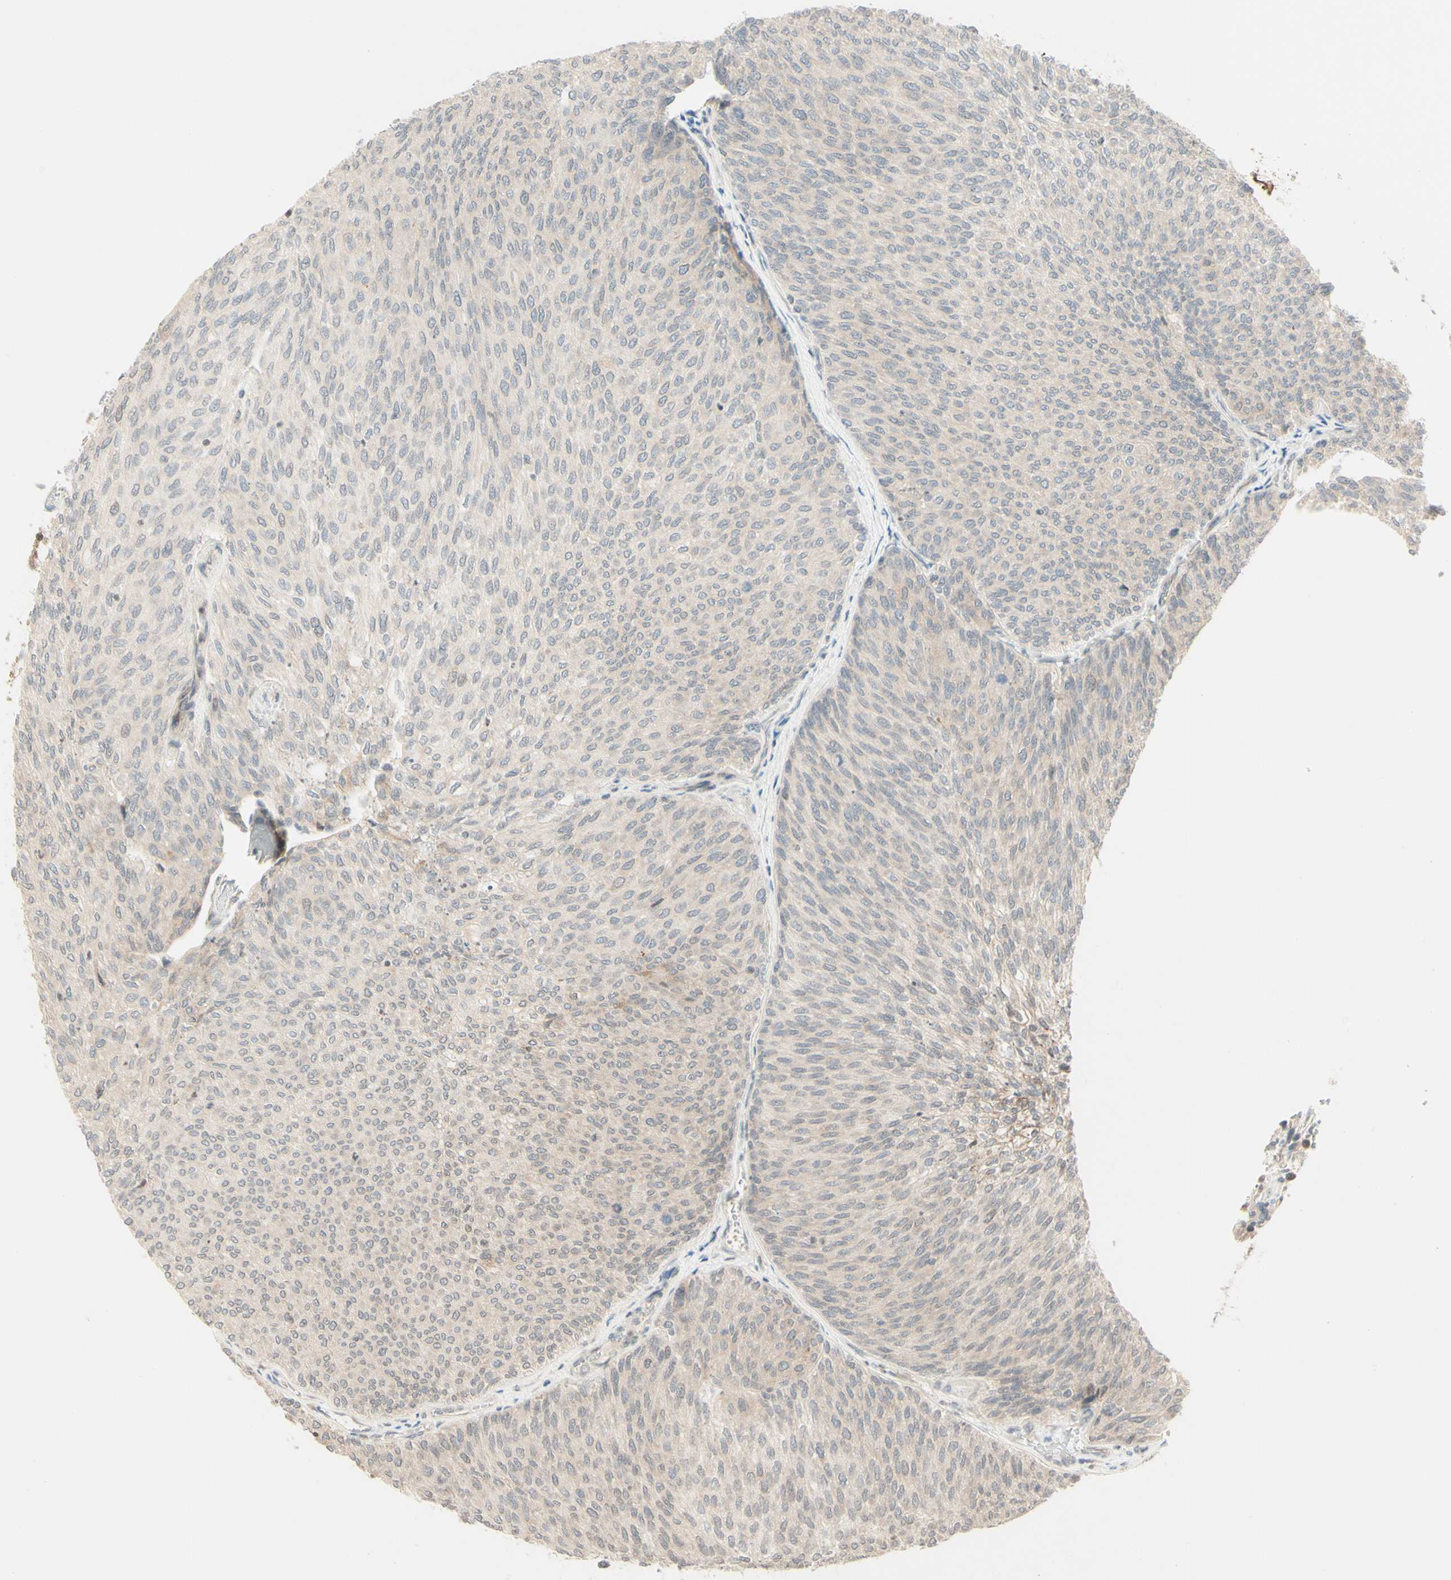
{"staining": {"intensity": "weak", "quantity": ">75%", "location": "cytoplasmic/membranous"}, "tissue": "urothelial cancer", "cell_type": "Tumor cells", "image_type": "cancer", "snomed": [{"axis": "morphology", "description": "Urothelial carcinoma, Low grade"}, {"axis": "topography", "description": "Urinary bladder"}], "caption": "Low-grade urothelial carcinoma was stained to show a protein in brown. There is low levels of weak cytoplasmic/membranous staining in approximately >75% of tumor cells.", "gene": "ZW10", "patient": {"sex": "female", "age": 79}}